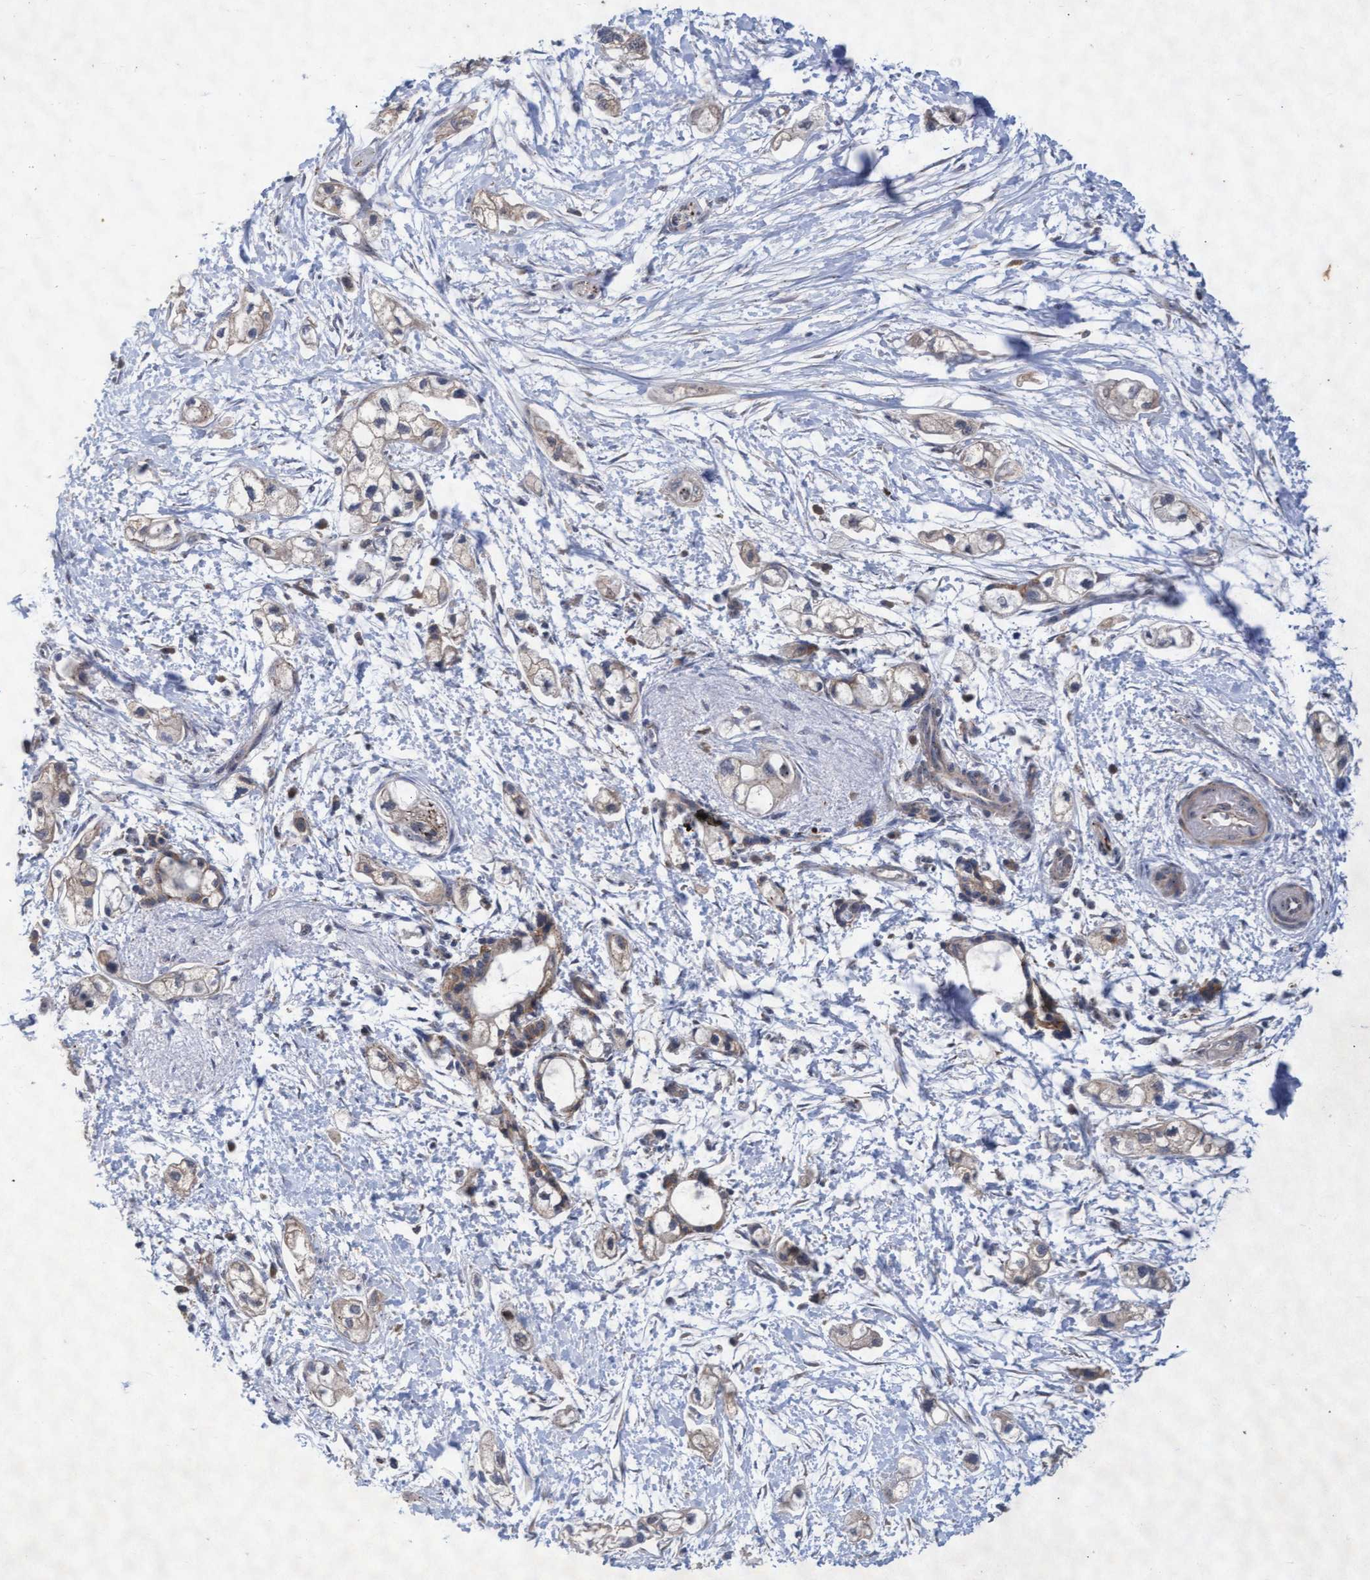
{"staining": {"intensity": "negative", "quantity": "none", "location": "none"}, "tissue": "pancreatic cancer", "cell_type": "Tumor cells", "image_type": "cancer", "snomed": [{"axis": "morphology", "description": "Adenocarcinoma, NOS"}, {"axis": "topography", "description": "Pancreas"}], "caption": "IHC histopathology image of adenocarcinoma (pancreatic) stained for a protein (brown), which demonstrates no positivity in tumor cells. Brightfield microscopy of immunohistochemistry stained with DAB (3,3'-diaminobenzidine) (brown) and hematoxylin (blue), captured at high magnification.", "gene": "ABCF2", "patient": {"sex": "male", "age": 74}}